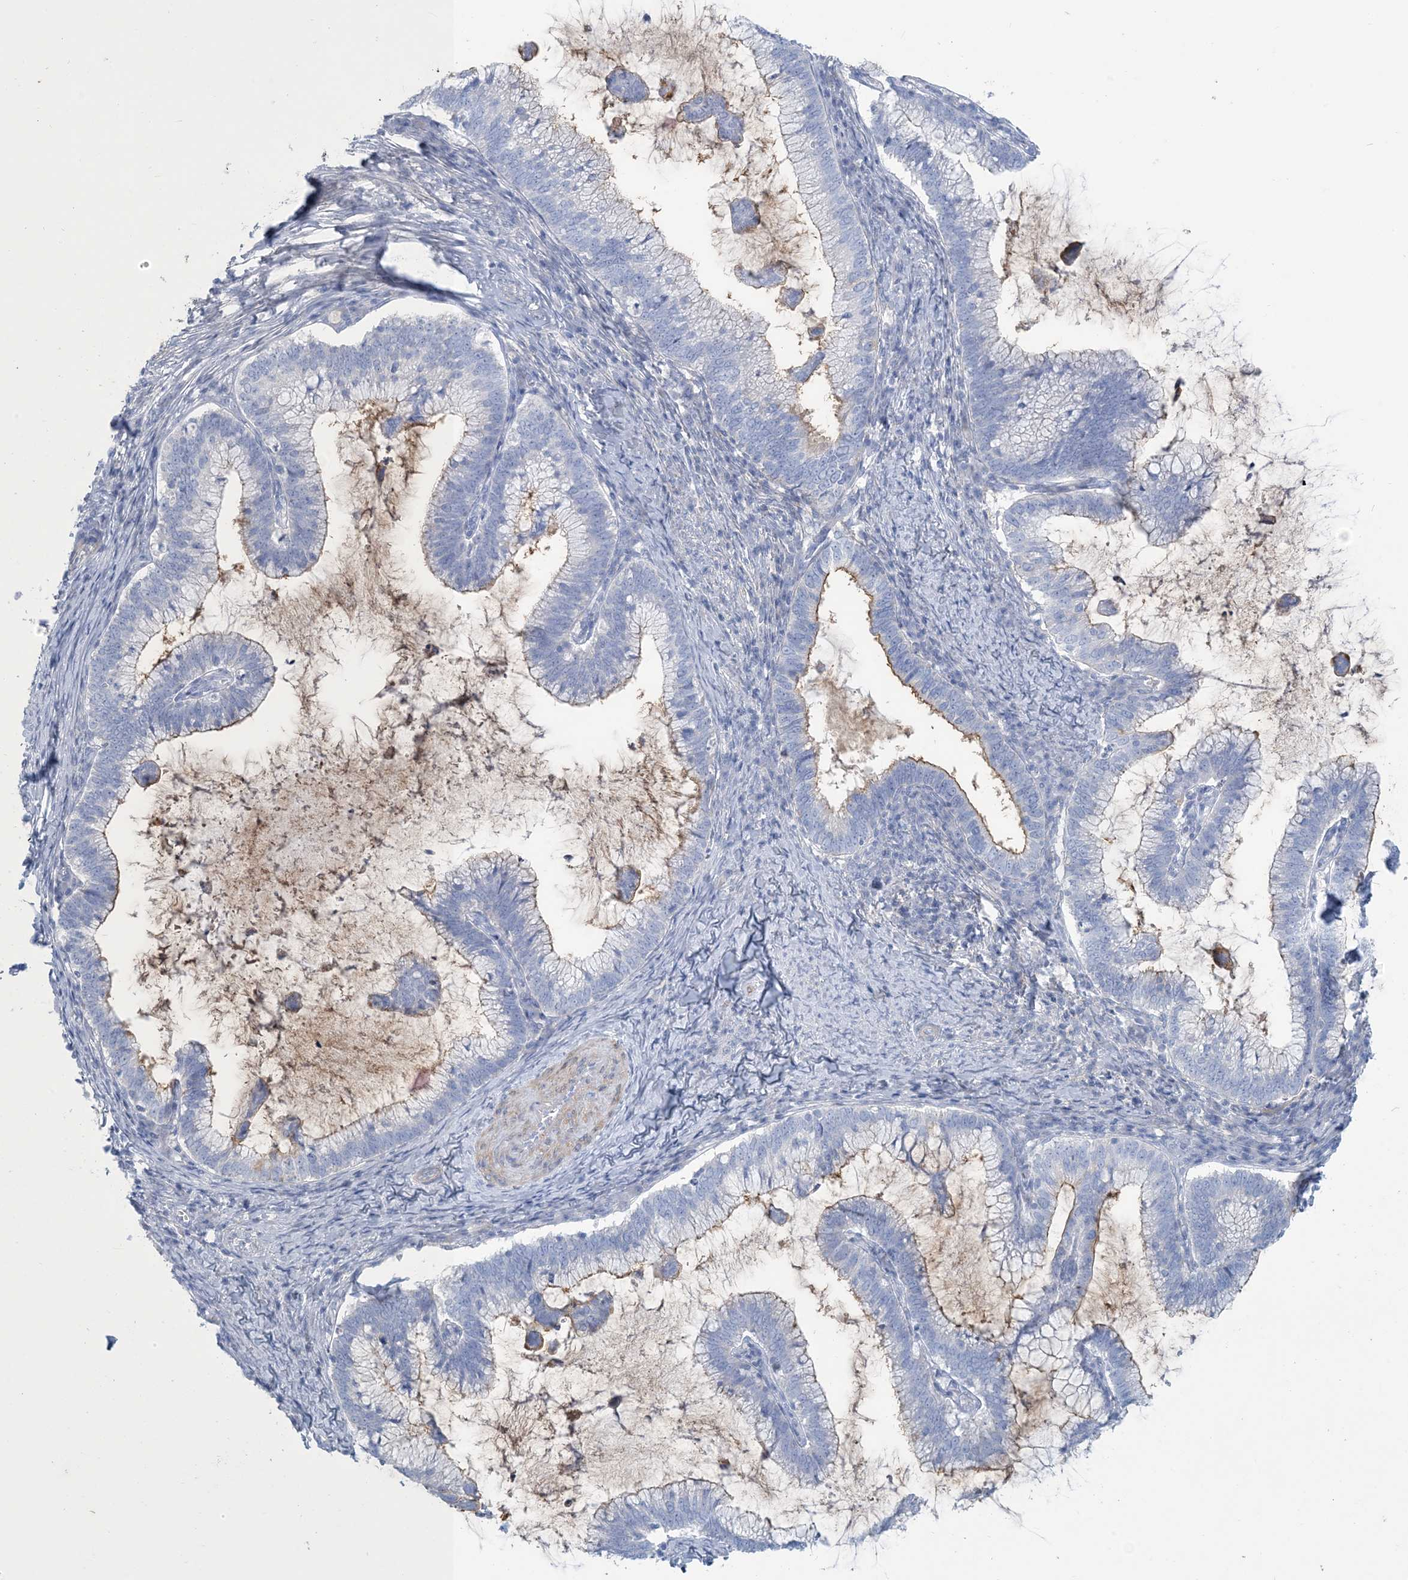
{"staining": {"intensity": "weak", "quantity": "<25%", "location": "cytoplasmic/membranous"}, "tissue": "cervical cancer", "cell_type": "Tumor cells", "image_type": "cancer", "snomed": [{"axis": "morphology", "description": "Adenocarcinoma, NOS"}, {"axis": "topography", "description": "Cervix"}], "caption": "High magnification brightfield microscopy of cervical cancer (adenocarcinoma) stained with DAB (brown) and counterstained with hematoxylin (blue): tumor cells show no significant expression. The staining was performed using DAB to visualize the protein expression in brown, while the nuclei were stained in blue with hematoxylin (Magnification: 20x).", "gene": "MOXD1", "patient": {"sex": "female", "age": 36}}